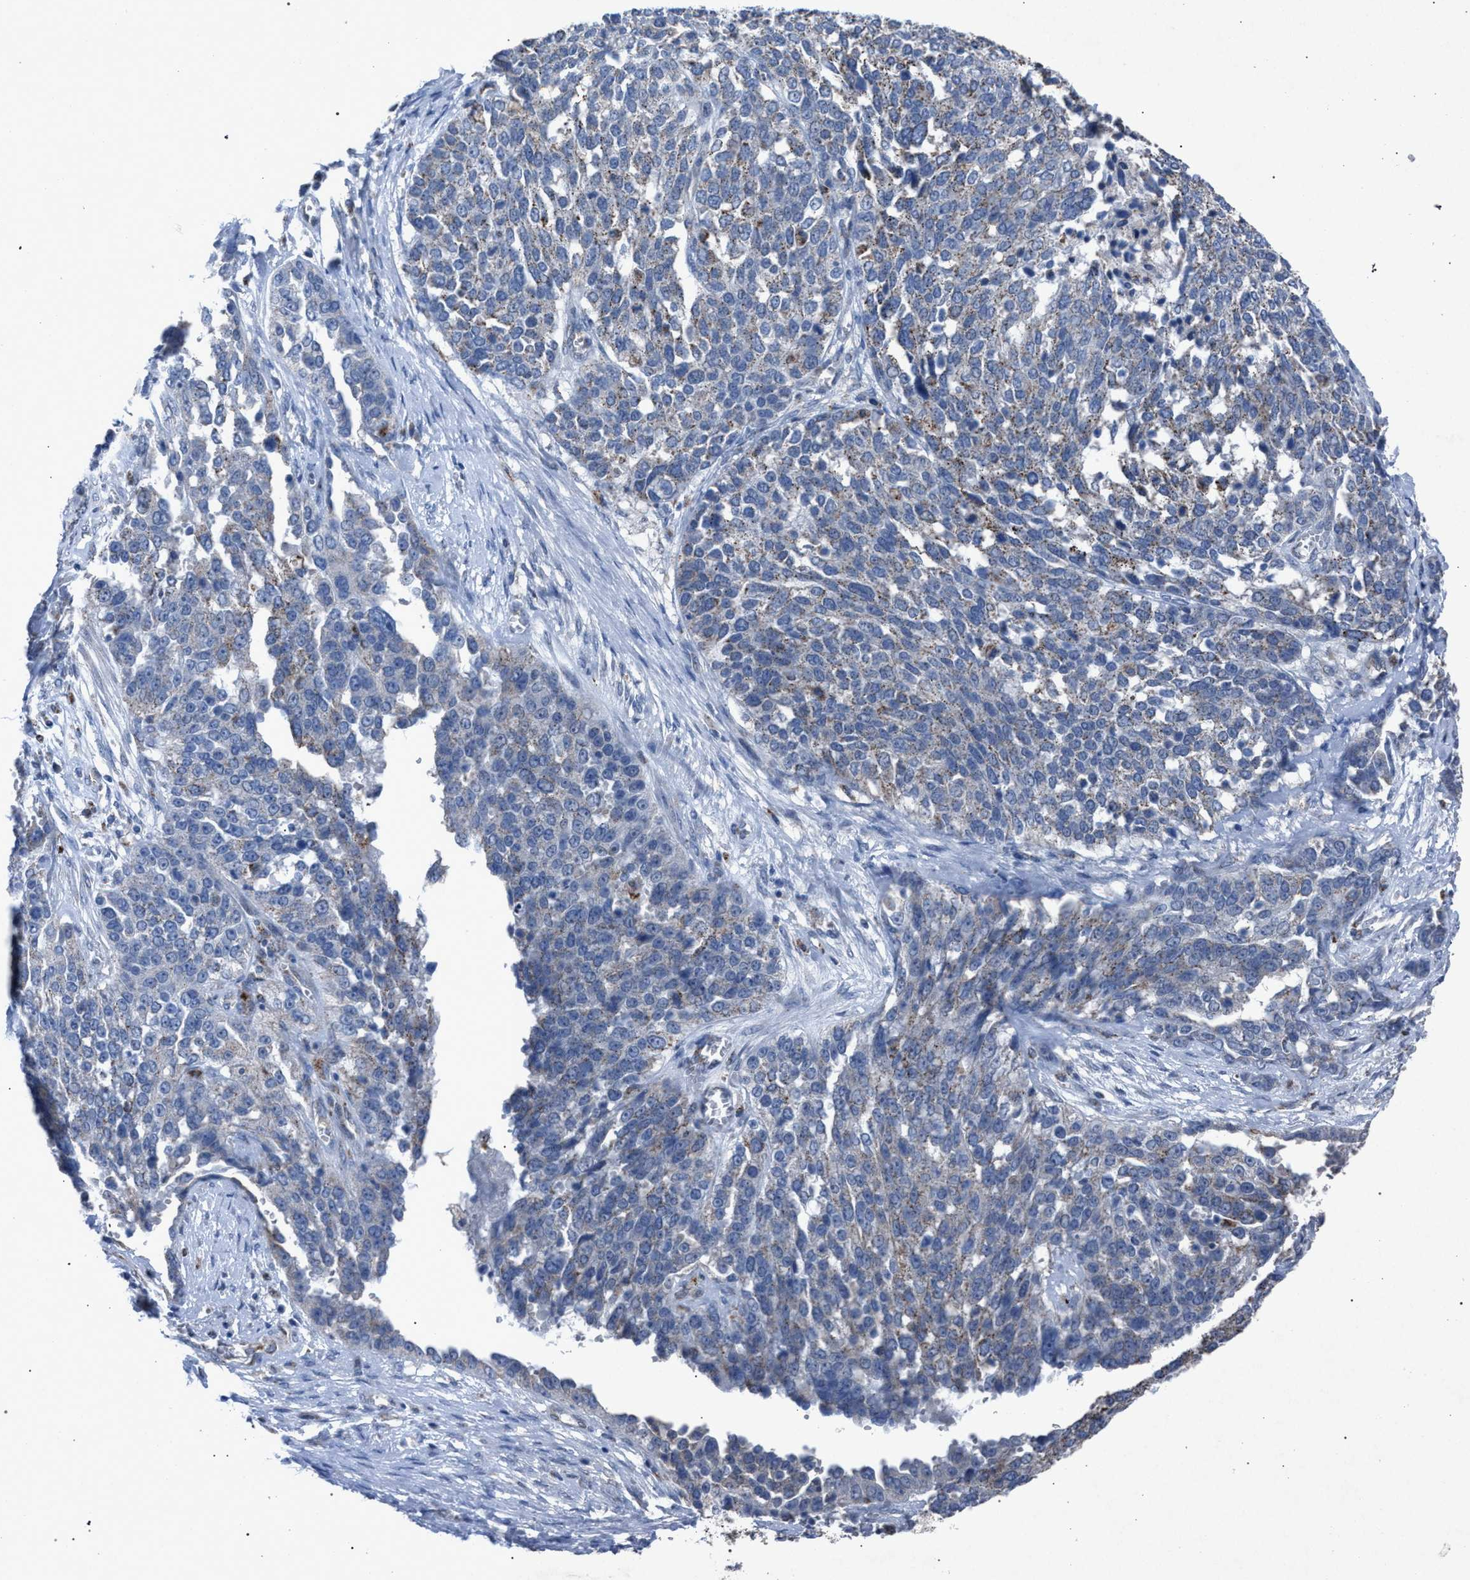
{"staining": {"intensity": "weak", "quantity": "<25%", "location": "cytoplasmic/membranous"}, "tissue": "ovarian cancer", "cell_type": "Tumor cells", "image_type": "cancer", "snomed": [{"axis": "morphology", "description": "Cystadenocarcinoma, serous, NOS"}, {"axis": "topography", "description": "Ovary"}], "caption": "The micrograph exhibits no significant expression in tumor cells of ovarian serous cystadenocarcinoma. (Stains: DAB immunohistochemistry (IHC) with hematoxylin counter stain, Microscopy: brightfield microscopy at high magnification).", "gene": "HSD17B4", "patient": {"sex": "female", "age": 44}}